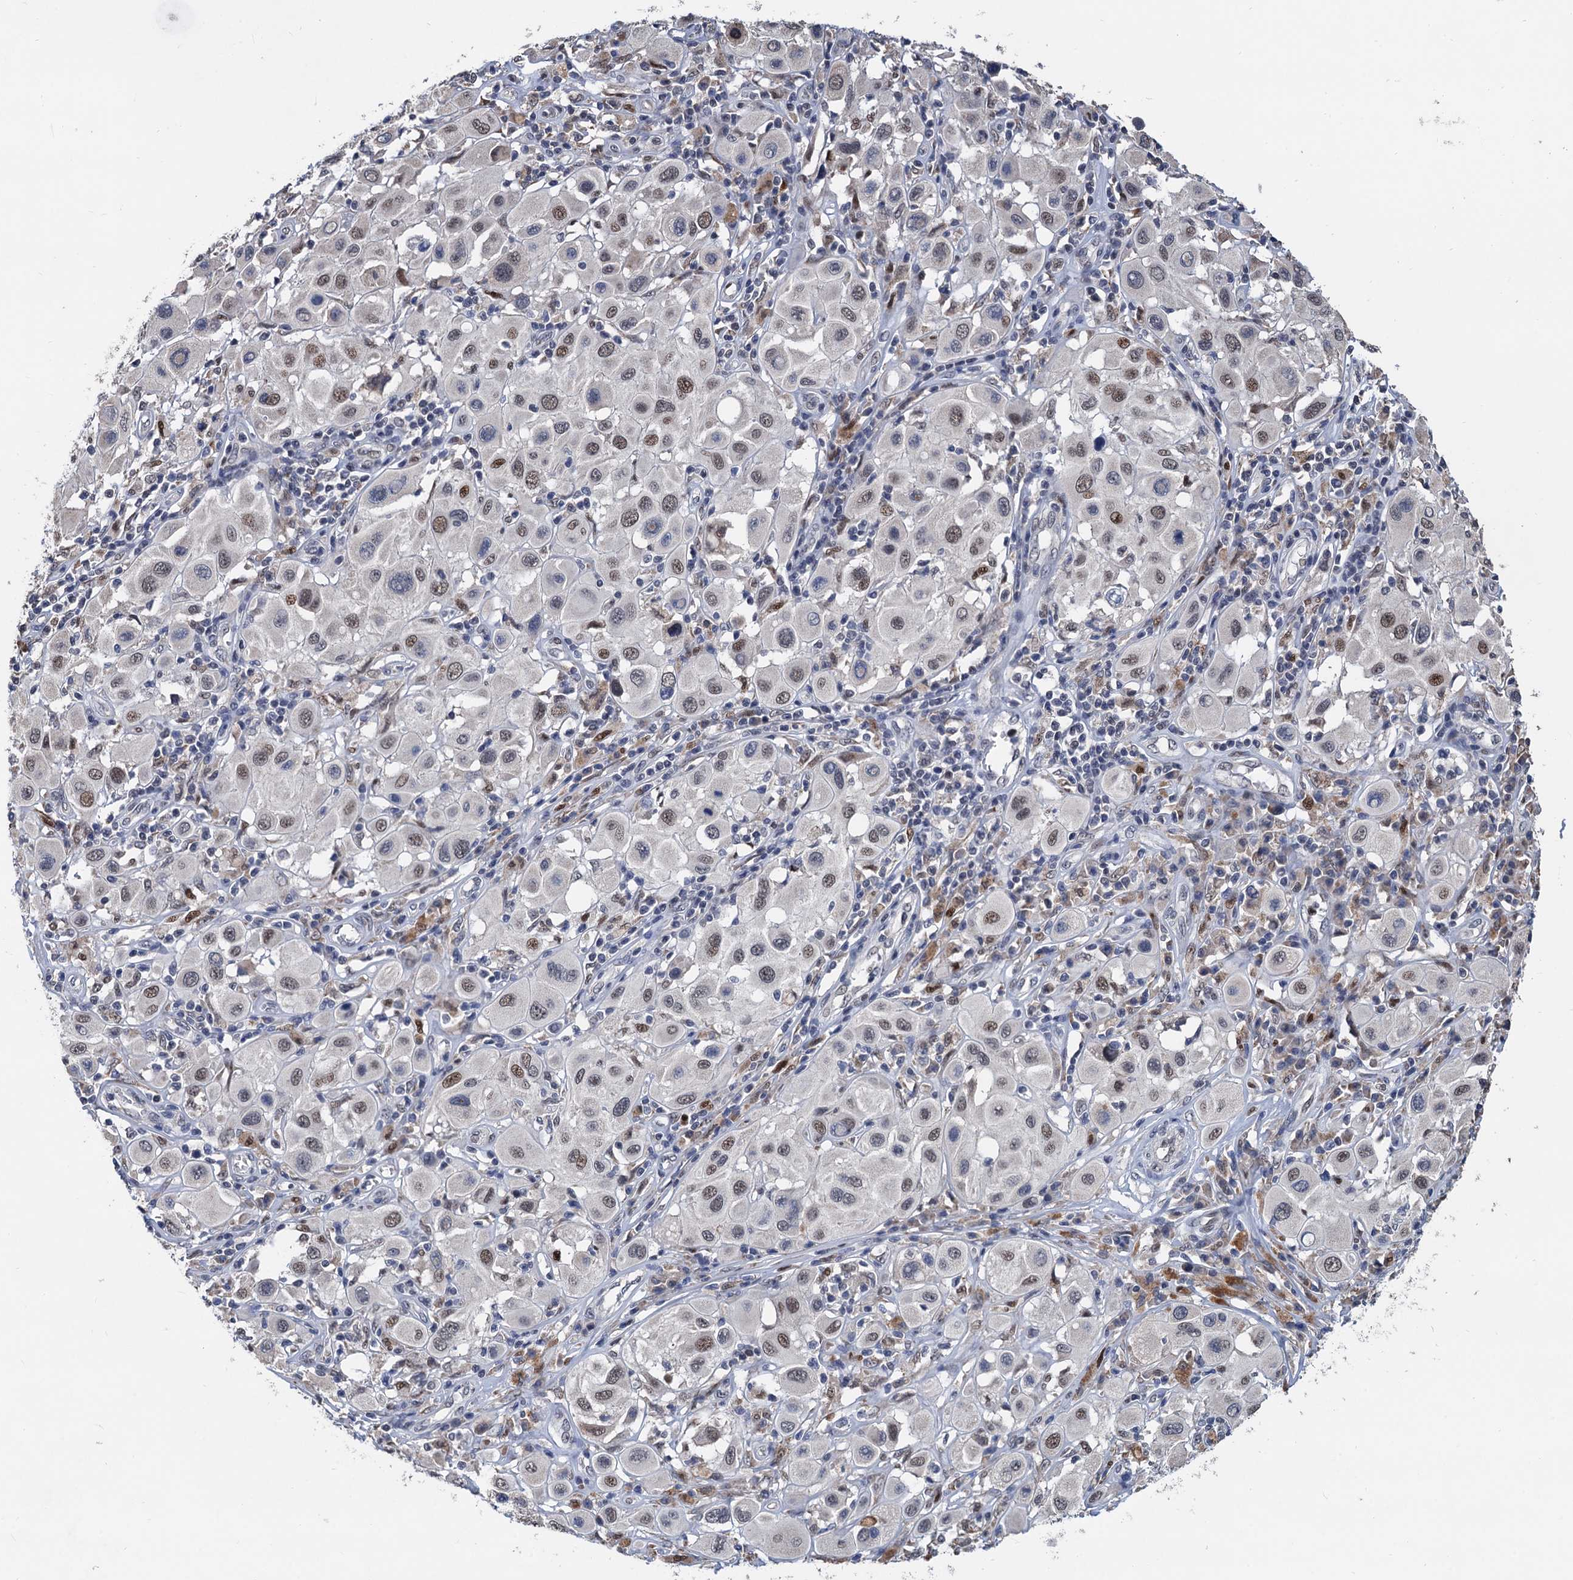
{"staining": {"intensity": "moderate", "quantity": "25%-75%", "location": "nuclear"}, "tissue": "melanoma", "cell_type": "Tumor cells", "image_type": "cancer", "snomed": [{"axis": "morphology", "description": "Malignant melanoma, Metastatic site"}, {"axis": "topography", "description": "Skin"}], "caption": "Brown immunohistochemical staining in human melanoma exhibits moderate nuclear expression in about 25%-75% of tumor cells.", "gene": "TSEN34", "patient": {"sex": "male", "age": 41}}